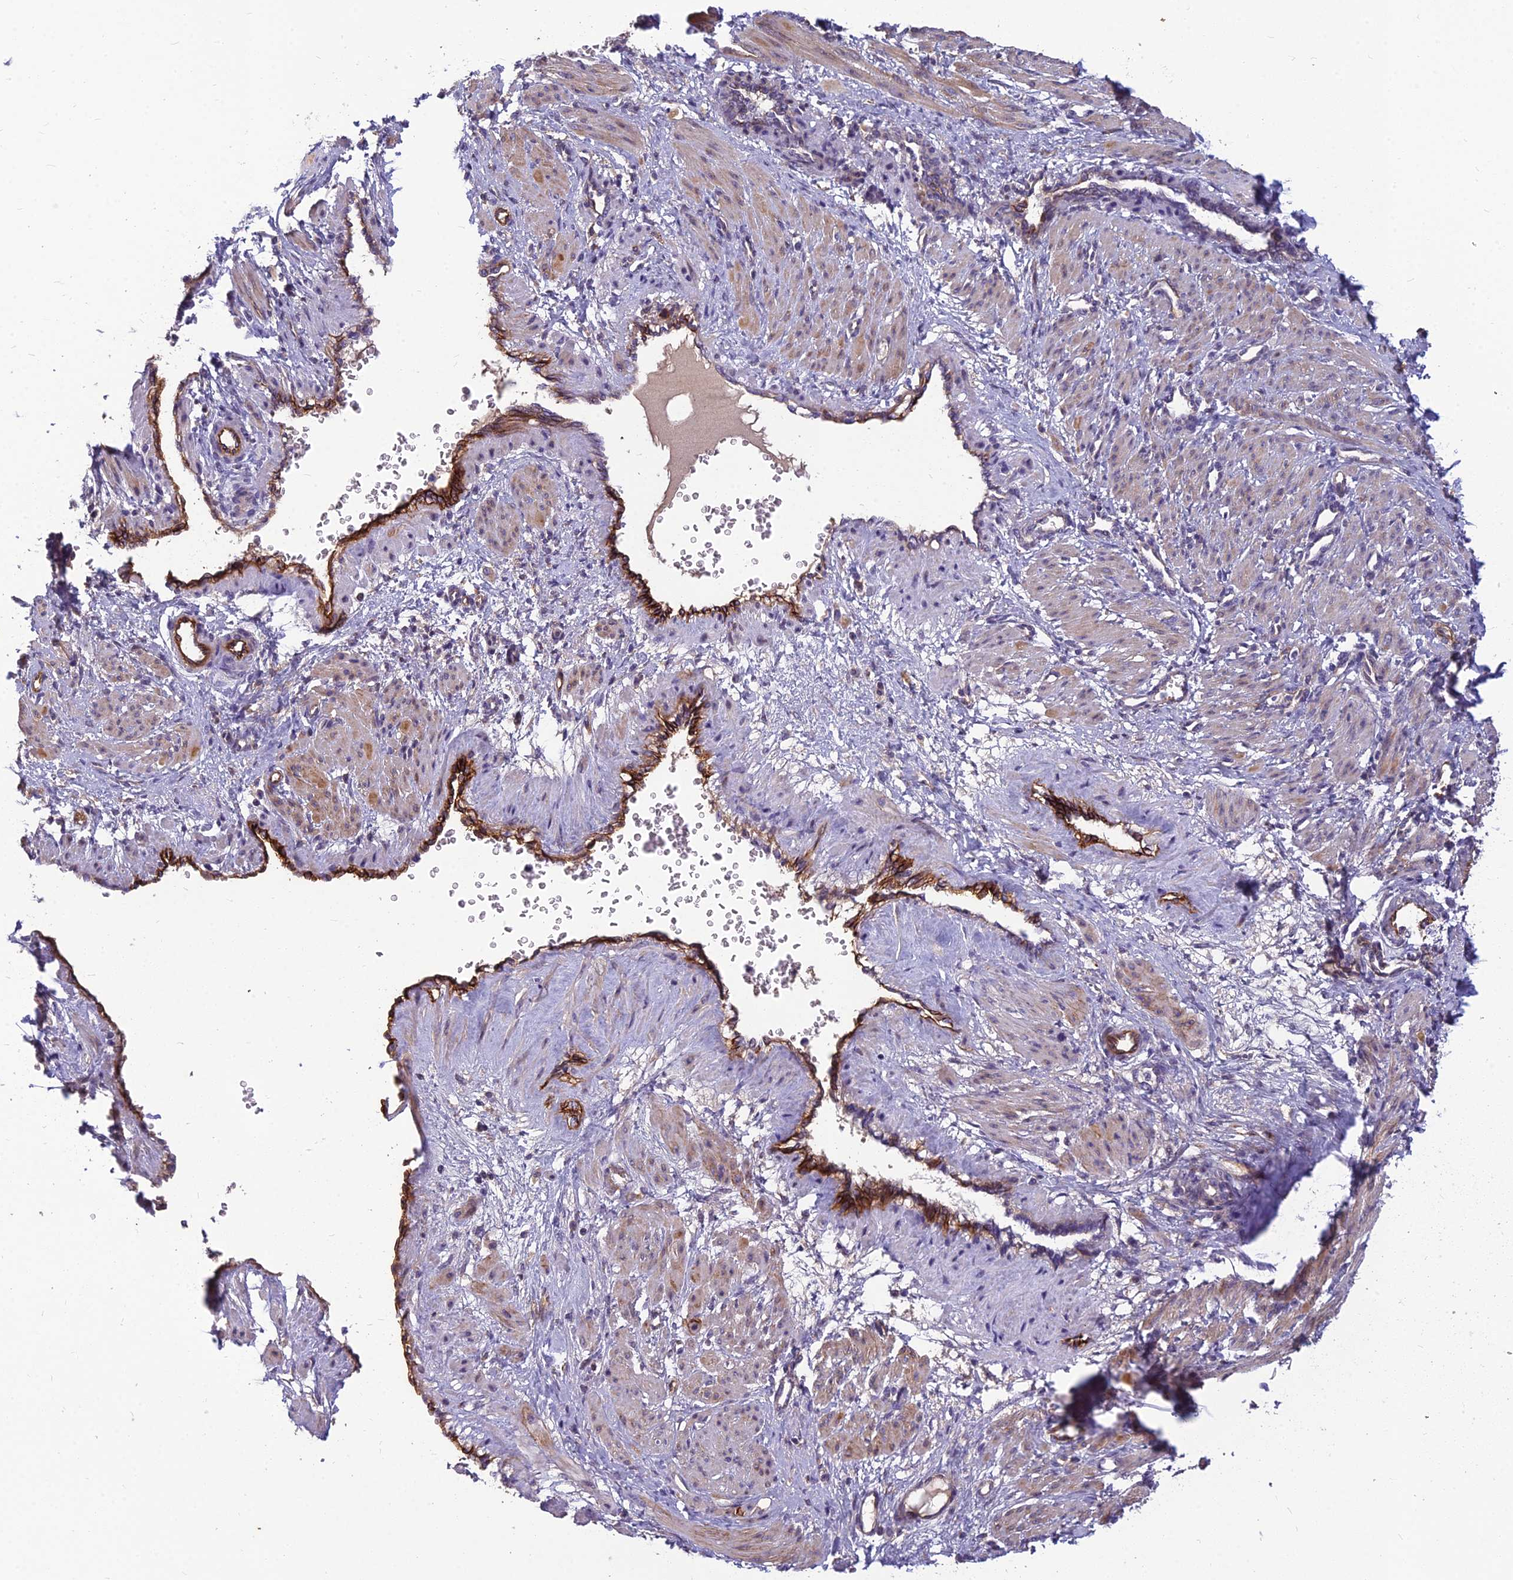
{"staining": {"intensity": "moderate", "quantity": "<25%", "location": "cytoplasmic/membranous"}, "tissue": "smooth muscle", "cell_type": "Smooth muscle cells", "image_type": "normal", "snomed": [{"axis": "morphology", "description": "Normal tissue, NOS"}, {"axis": "topography", "description": "Endometrium"}], "caption": "This is a photomicrograph of immunohistochemistry (IHC) staining of unremarkable smooth muscle, which shows moderate expression in the cytoplasmic/membranous of smooth muscle cells.", "gene": "TSPAN15", "patient": {"sex": "female", "age": 33}}